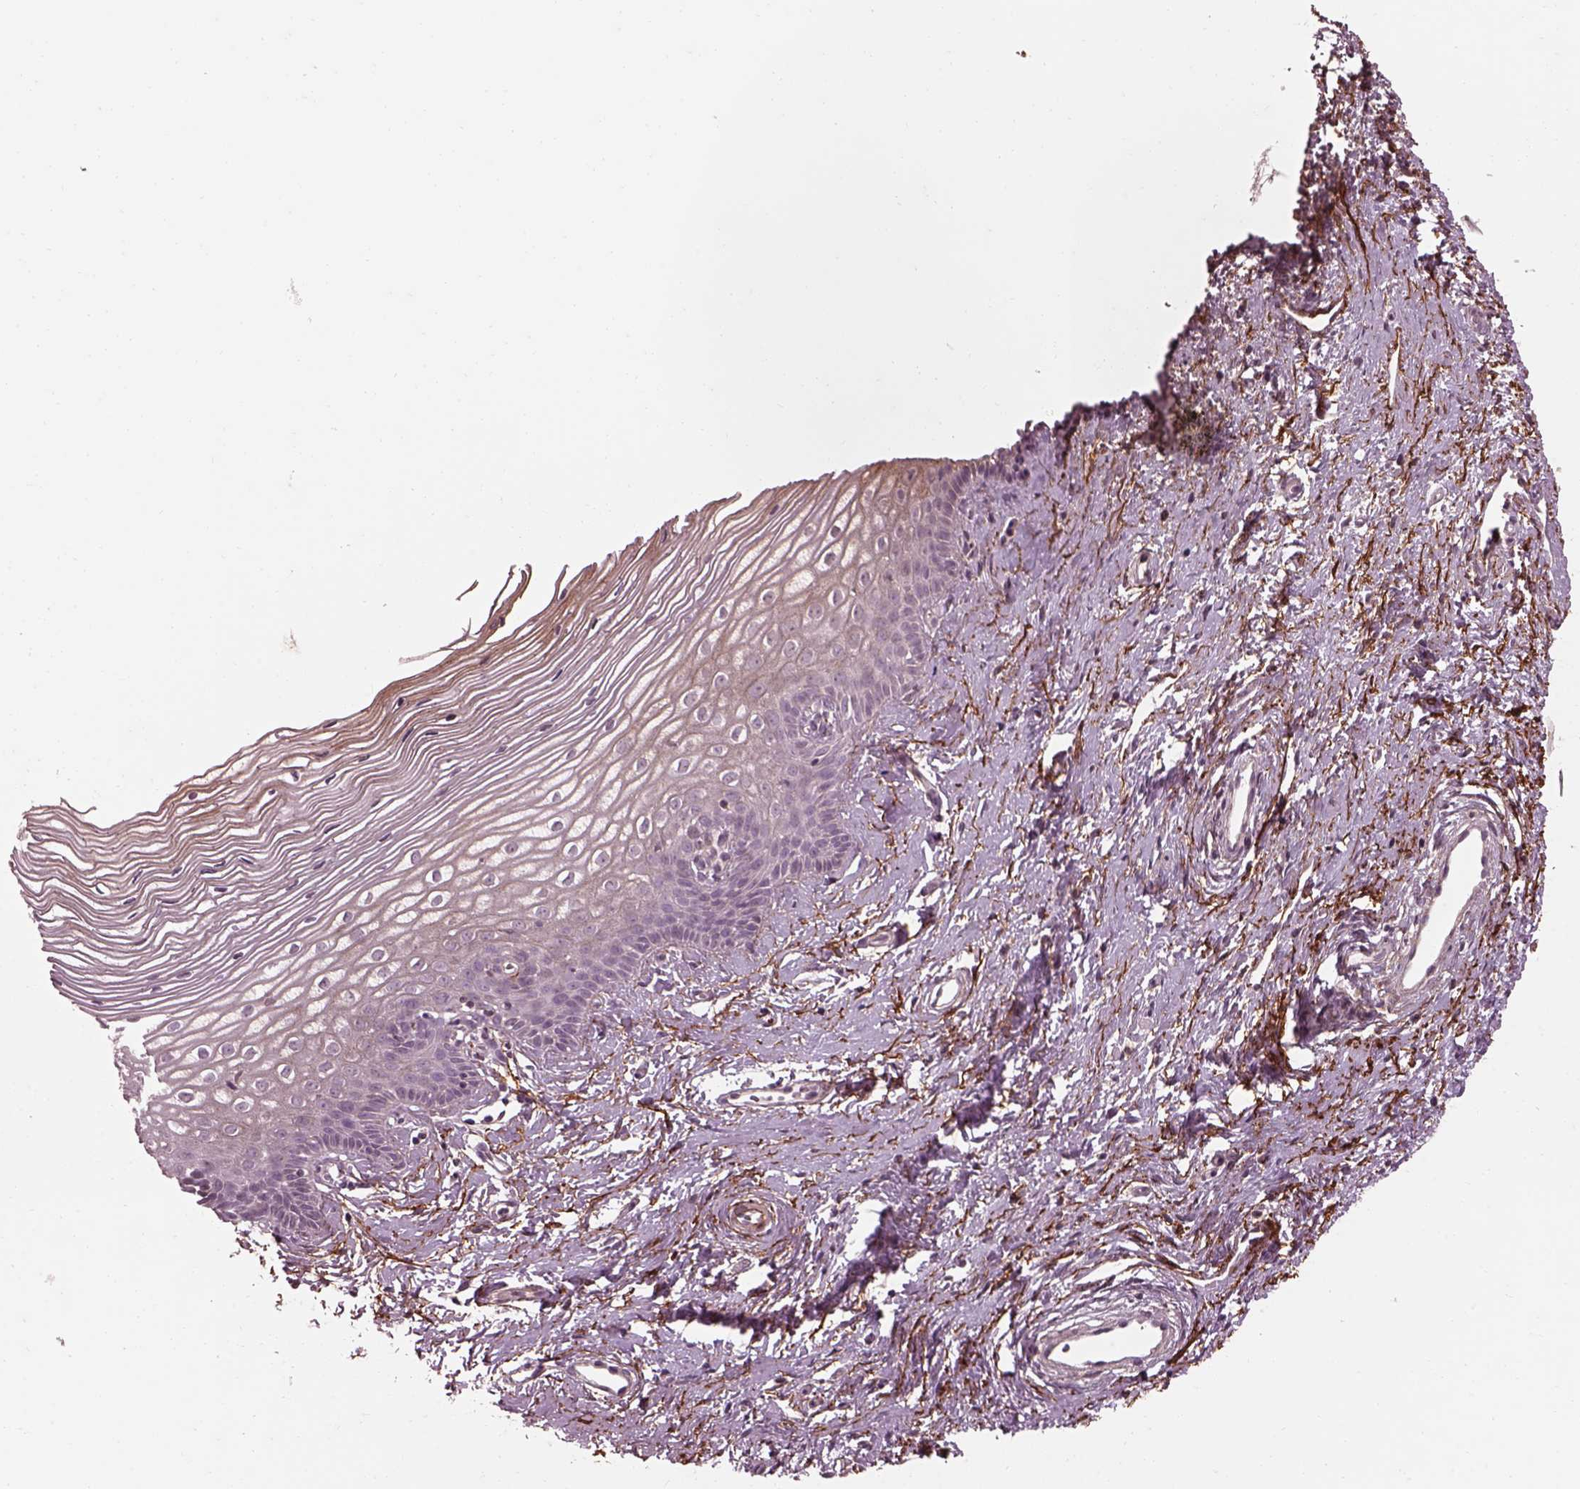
{"staining": {"intensity": "negative", "quantity": "none", "location": "none"}, "tissue": "cervix", "cell_type": "Glandular cells", "image_type": "normal", "snomed": [{"axis": "morphology", "description": "Normal tissue, NOS"}, {"axis": "topography", "description": "Cervix"}], "caption": "Immunohistochemical staining of normal human cervix demonstrates no significant positivity in glandular cells. (Stains: DAB (3,3'-diaminobenzidine) immunohistochemistry with hematoxylin counter stain, Microscopy: brightfield microscopy at high magnification).", "gene": "EFEMP1", "patient": {"sex": "female", "age": 40}}